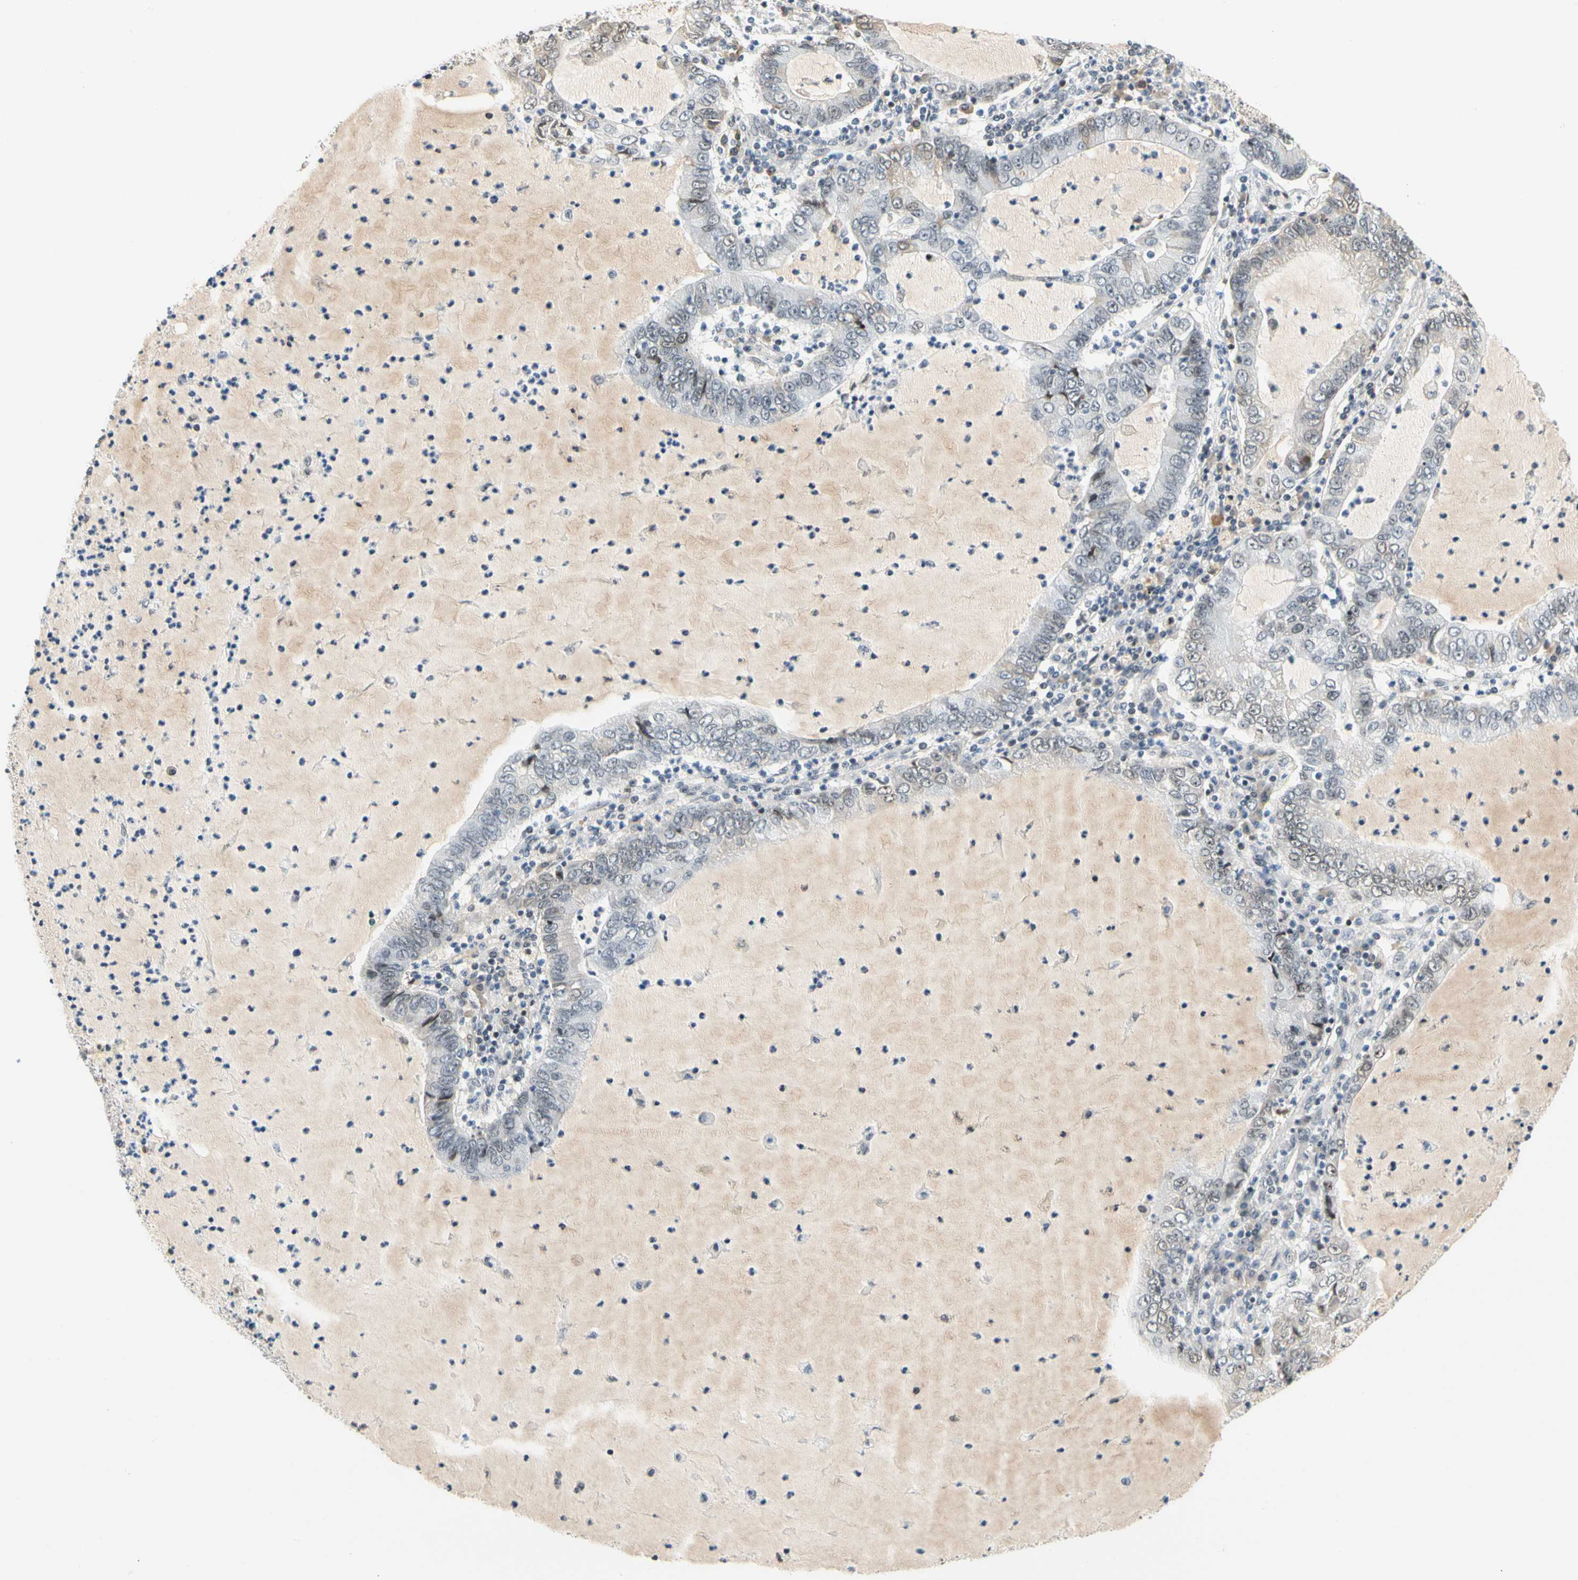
{"staining": {"intensity": "weak", "quantity": "25%-75%", "location": "nuclear"}, "tissue": "lung cancer", "cell_type": "Tumor cells", "image_type": "cancer", "snomed": [{"axis": "morphology", "description": "Adenocarcinoma, NOS"}, {"axis": "topography", "description": "Lung"}], "caption": "This is a histology image of immunohistochemistry staining of lung adenocarcinoma, which shows weak staining in the nuclear of tumor cells.", "gene": "ZSCAN16", "patient": {"sex": "female", "age": 51}}